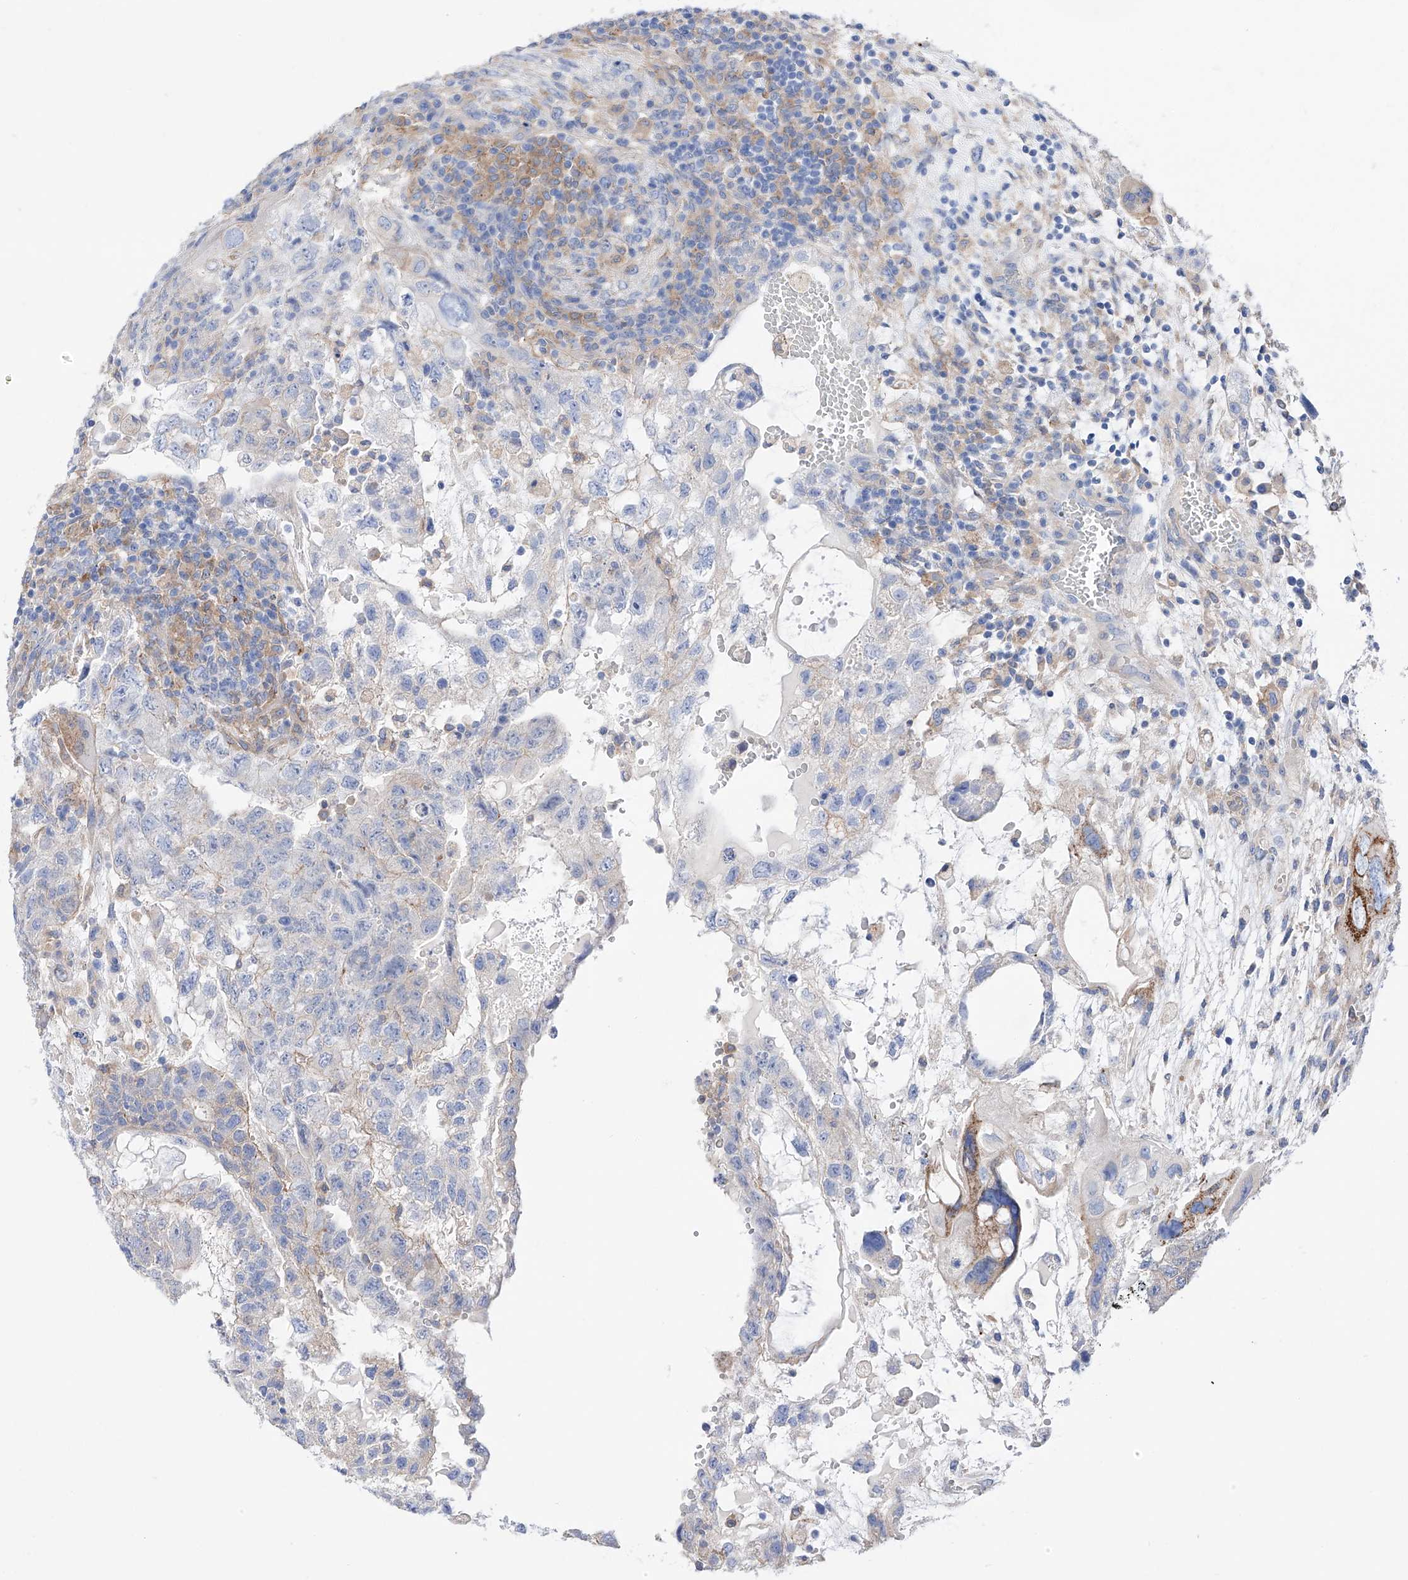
{"staining": {"intensity": "negative", "quantity": "none", "location": "none"}, "tissue": "testis cancer", "cell_type": "Tumor cells", "image_type": "cancer", "snomed": [{"axis": "morphology", "description": "Carcinoma, Embryonal, NOS"}, {"axis": "topography", "description": "Testis"}], "caption": "High power microscopy photomicrograph of an immunohistochemistry (IHC) image of embryonal carcinoma (testis), revealing no significant positivity in tumor cells.", "gene": "ZNF653", "patient": {"sex": "male", "age": 36}}